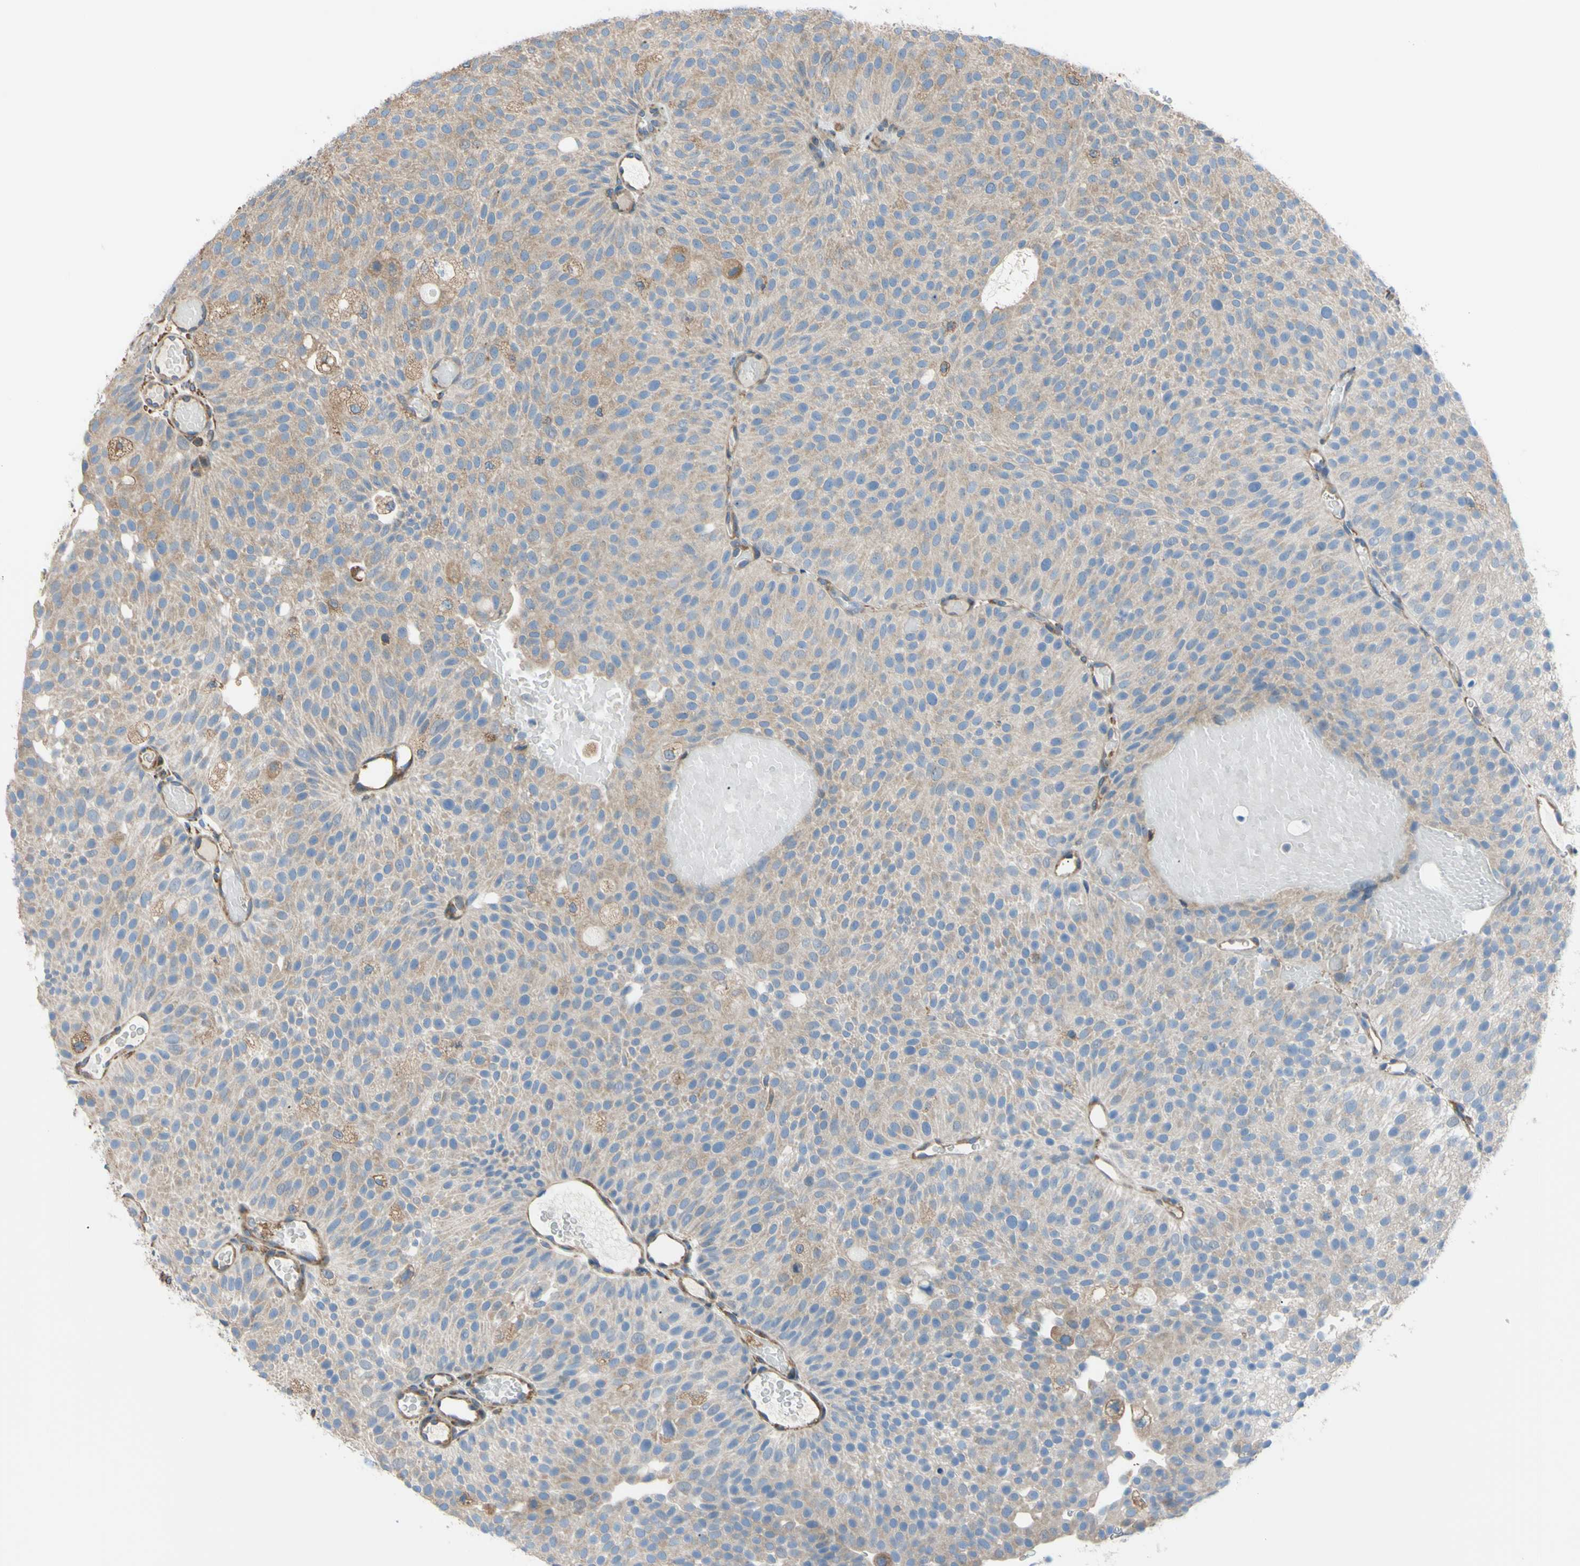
{"staining": {"intensity": "weak", "quantity": ">75%", "location": "cytoplasmic/membranous"}, "tissue": "urothelial cancer", "cell_type": "Tumor cells", "image_type": "cancer", "snomed": [{"axis": "morphology", "description": "Urothelial carcinoma, Low grade"}, {"axis": "topography", "description": "Urinary bladder"}], "caption": "Urothelial cancer tissue demonstrates weak cytoplasmic/membranous positivity in about >75% of tumor cells", "gene": "BMF", "patient": {"sex": "male", "age": 78}}